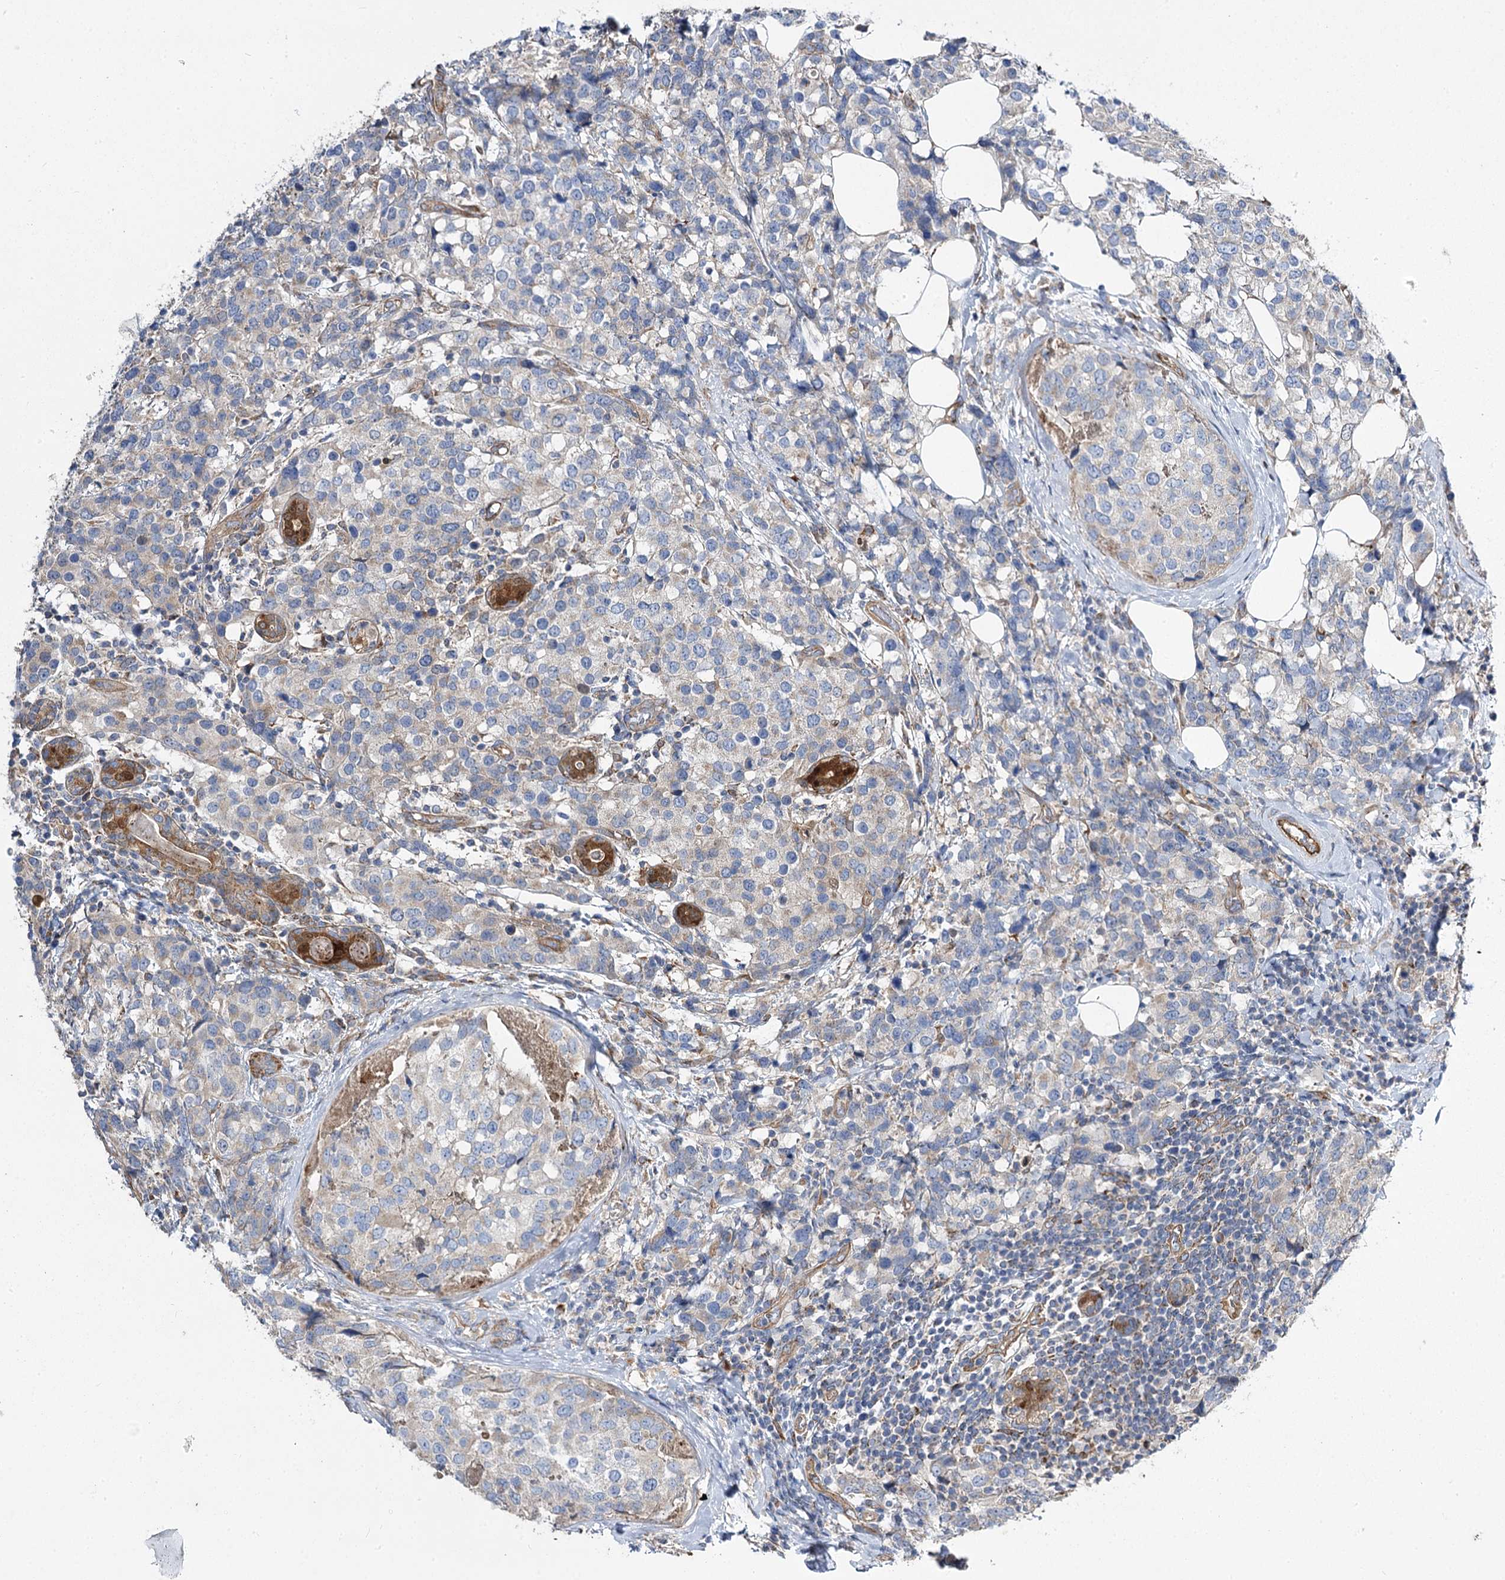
{"staining": {"intensity": "negative", "quantity": "none", "location": "none"}, "tissue": "breast cancer", "cell_type": "Tumor cells", "image_type": "cancer", "snomed": [{"axis": "morphology", "description": "Lobular carcinoma"}, {"axis": "topography", "description": "Breast"}], "caption": "Breast lobular carcinoma was stained to show a protein in brown. There is no significant expression in tumor cells. Nuclei are stained in blue.", "gene": "RMDN2", "patient": {"sex": "female", "age": 59}}